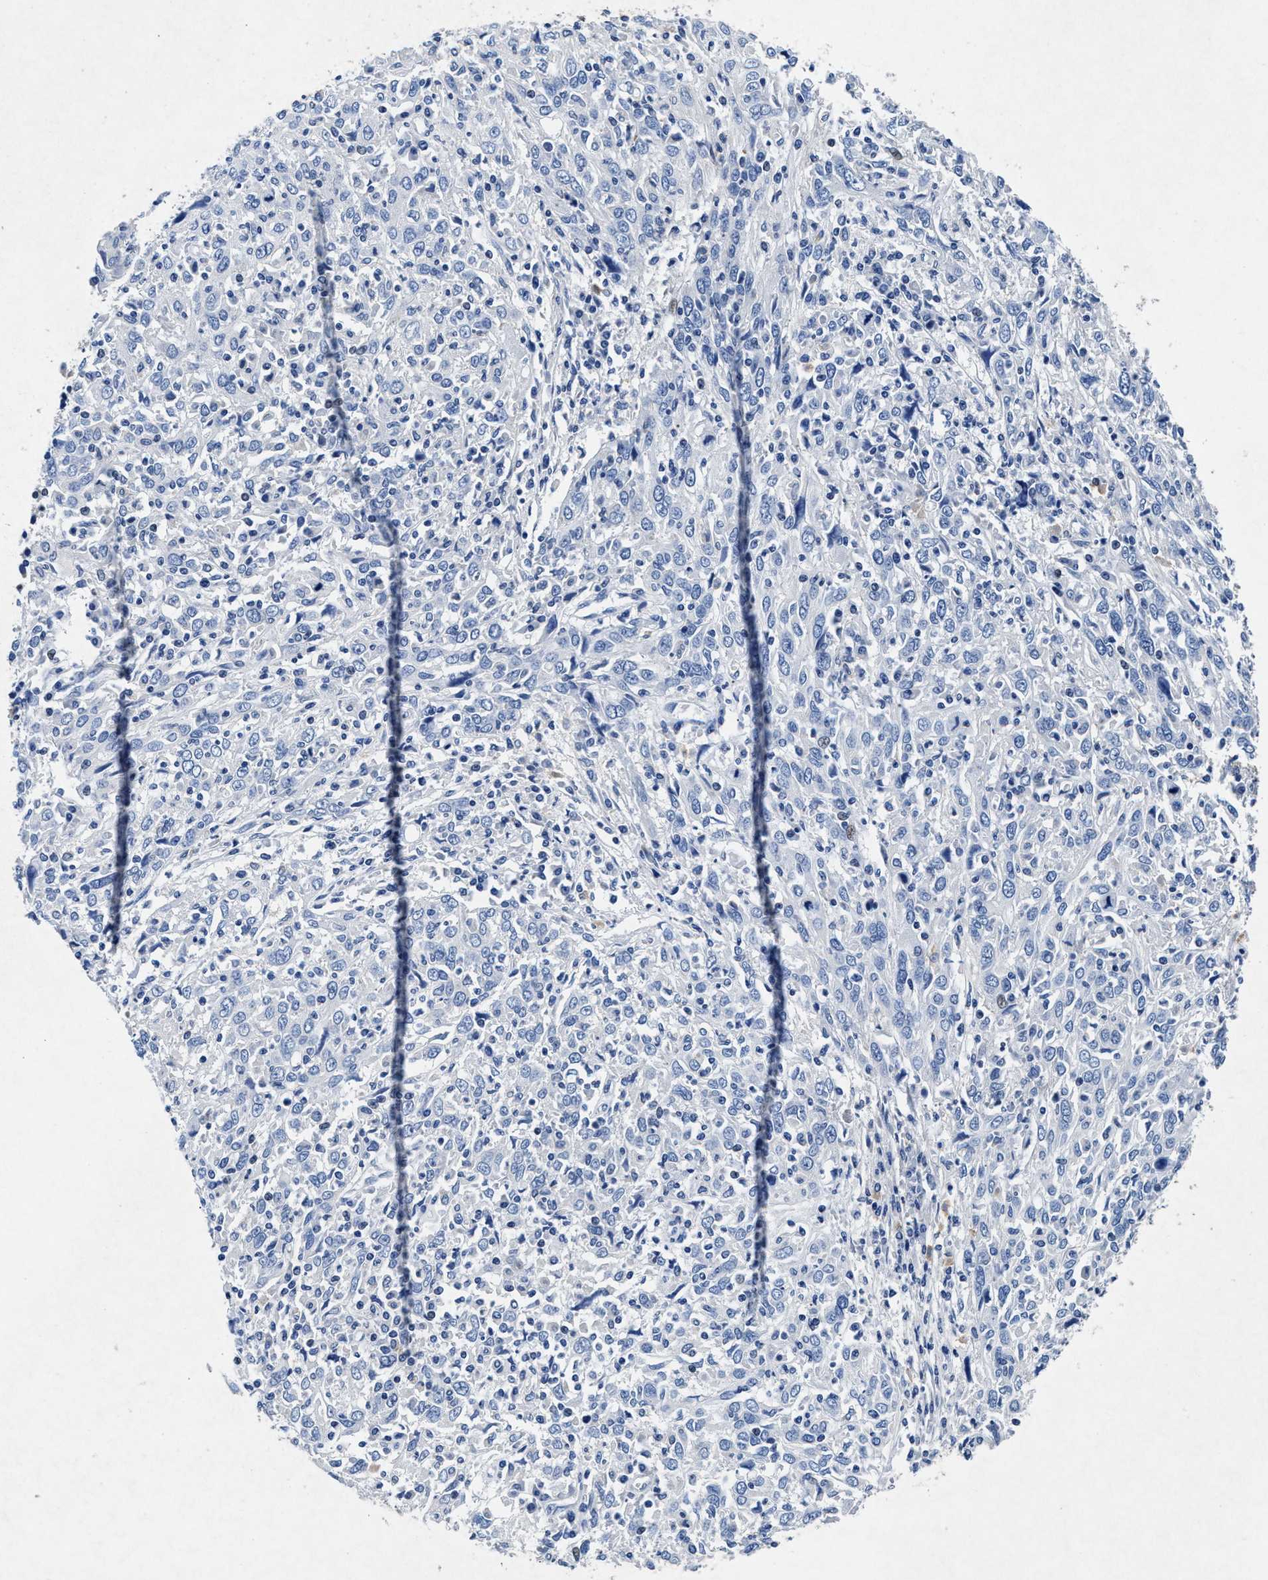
{"staining": {"intensity": "weak", "quantity": "<25%", "location": "nuclear"}, "tissue": "cervical cancer", "cell_type": "Tumor cells", "image_type": "cancer", "snomed": [{"axis": "morphology", "description": "Squamous cell carcinoma, NOS"}, {"axis": "topography", "description": "Cervix"}], "caption": "Cervical cancer (squamous cell carcinoma) was stained to show a protein in brown. There is no significant staining in tumor cells.", "gene": "MAP6", "patient": {"sex": "female", "age": 46}}